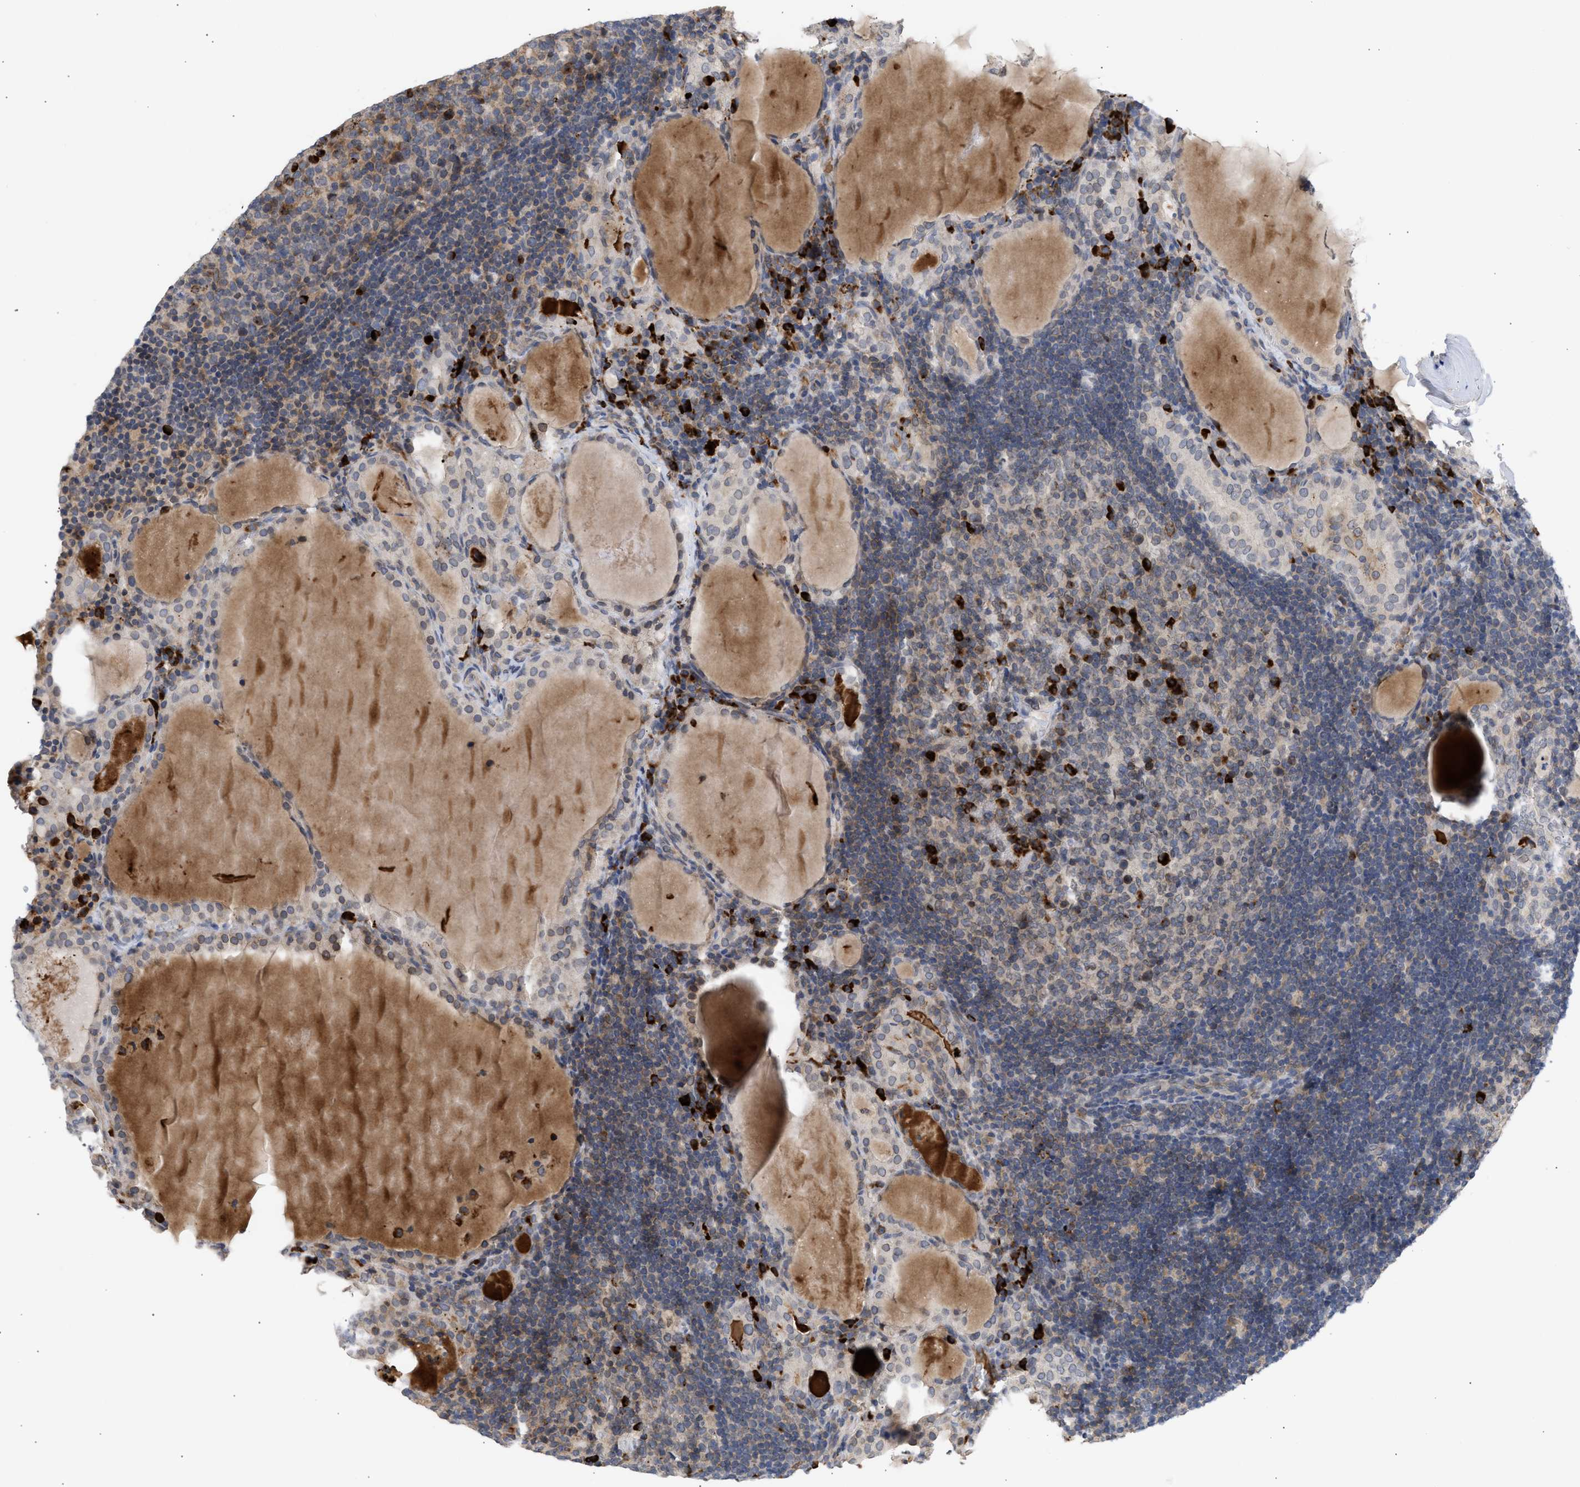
{"staining": {"intensity": "weak", "quantity": "<25%", "location": "nuclear"}, "tissue": "thyroid cancer", "cell_type": "Tumor cells", "image_type": "cancer", "snomed": [{"axis": "morphology", "description": "Papillary adenocarcinoma, NOS"}, {"axis": "topography", "description": "Thyroid gland"}], "caption": "High power microscopy histopathology image of an immunohistochemistry histopathology image of thyroid cancer (papillary adenocarcinoma), revealing no significant positivity in tumor cells.", "gene": "NUP62", "patient": {"sex": "female", "age": 42}}